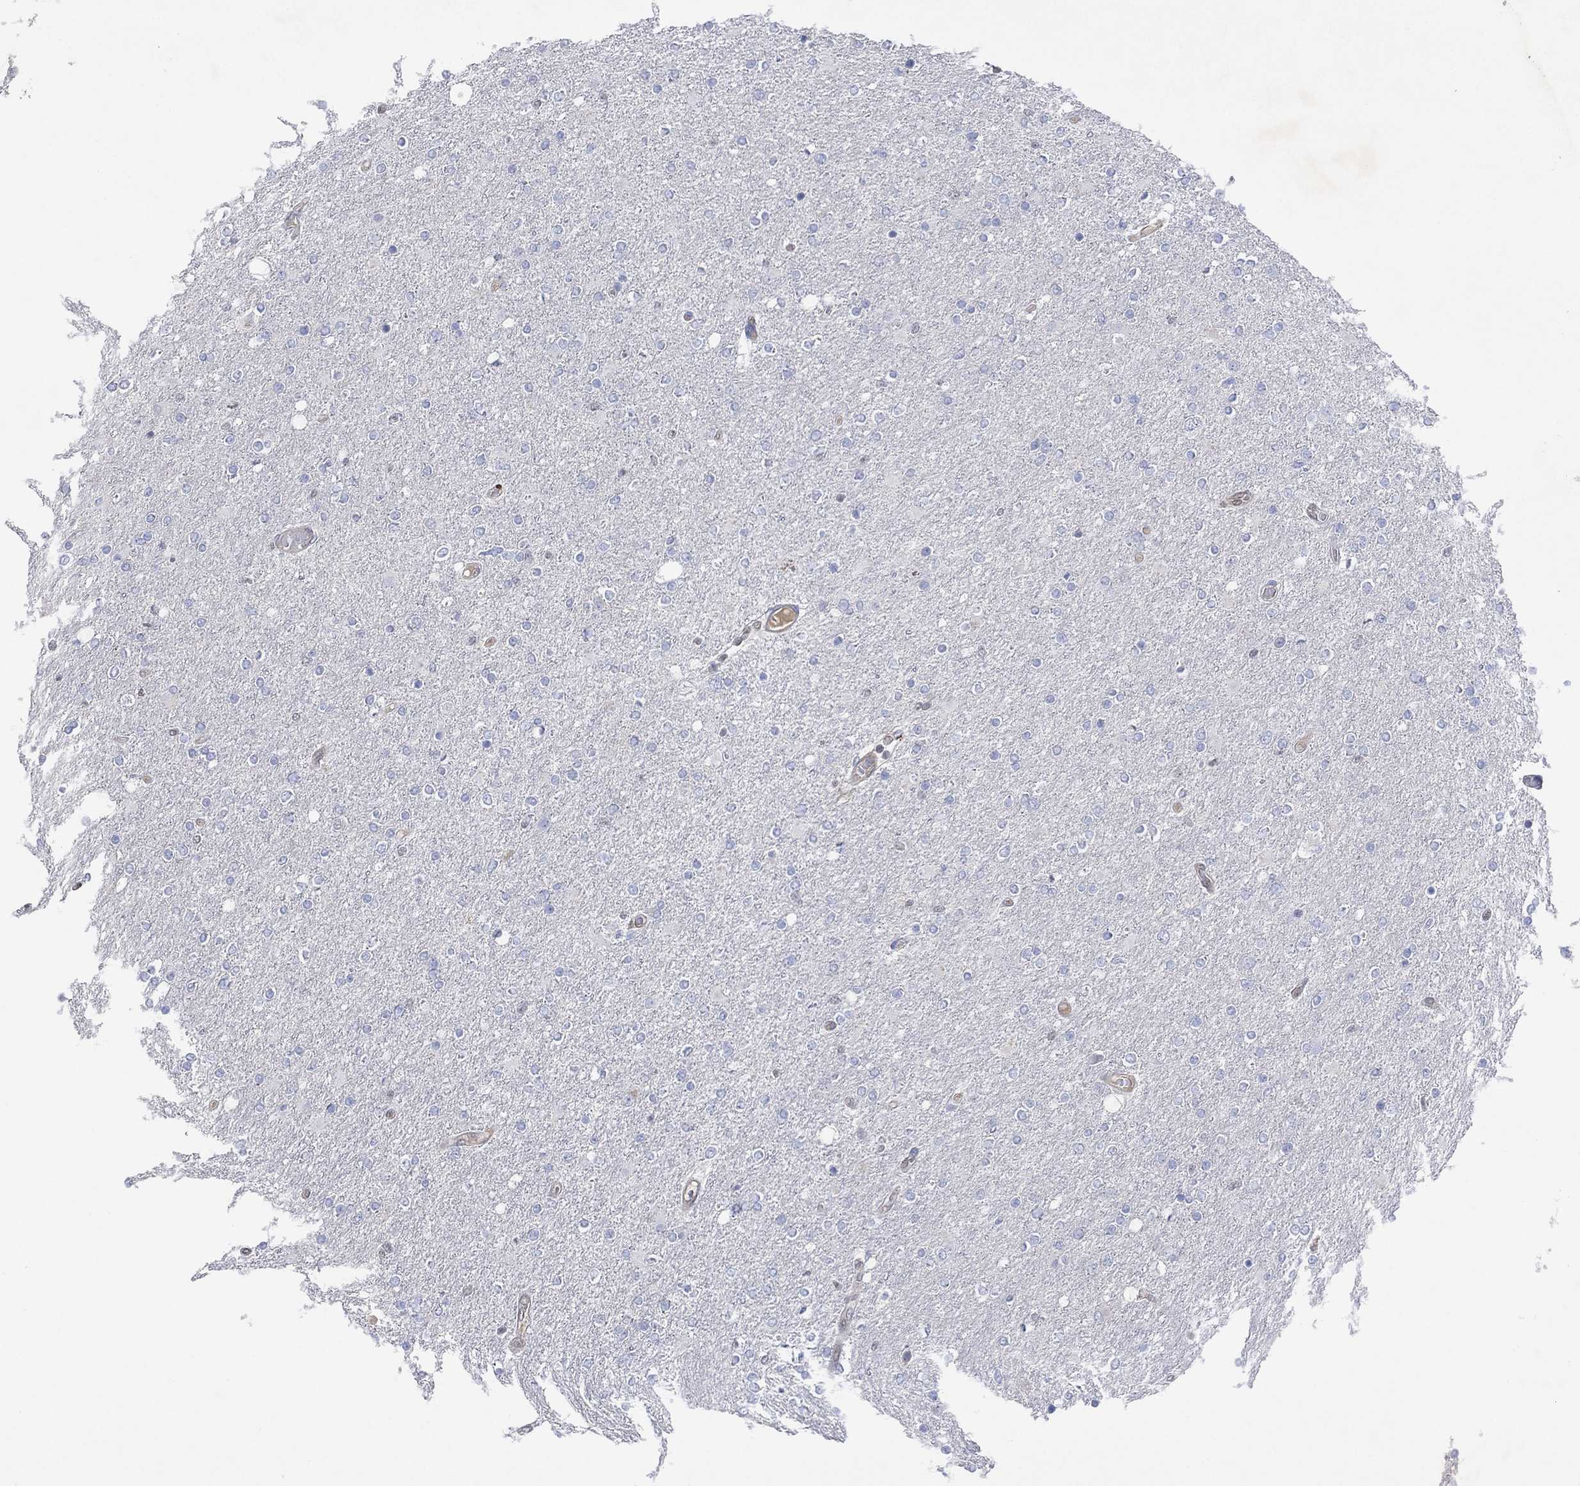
{"staining": {"intensity": "negative", "quantity": "none", "location": "none"}, "tissue": "glioma", "cell_type": "Tumor cells", "image_type": "cancer", "snomed": [{"axis": "morphology", "description": "Glioma, malignant, High grade"}, {"axis": "topography", "description": "Cerebral cortex"}], "caption": "This is an IHC image of glioma. There is no expression in tumor cells.", "gene": "FLI1", "patient": {"sex": "male", "age": 70}}